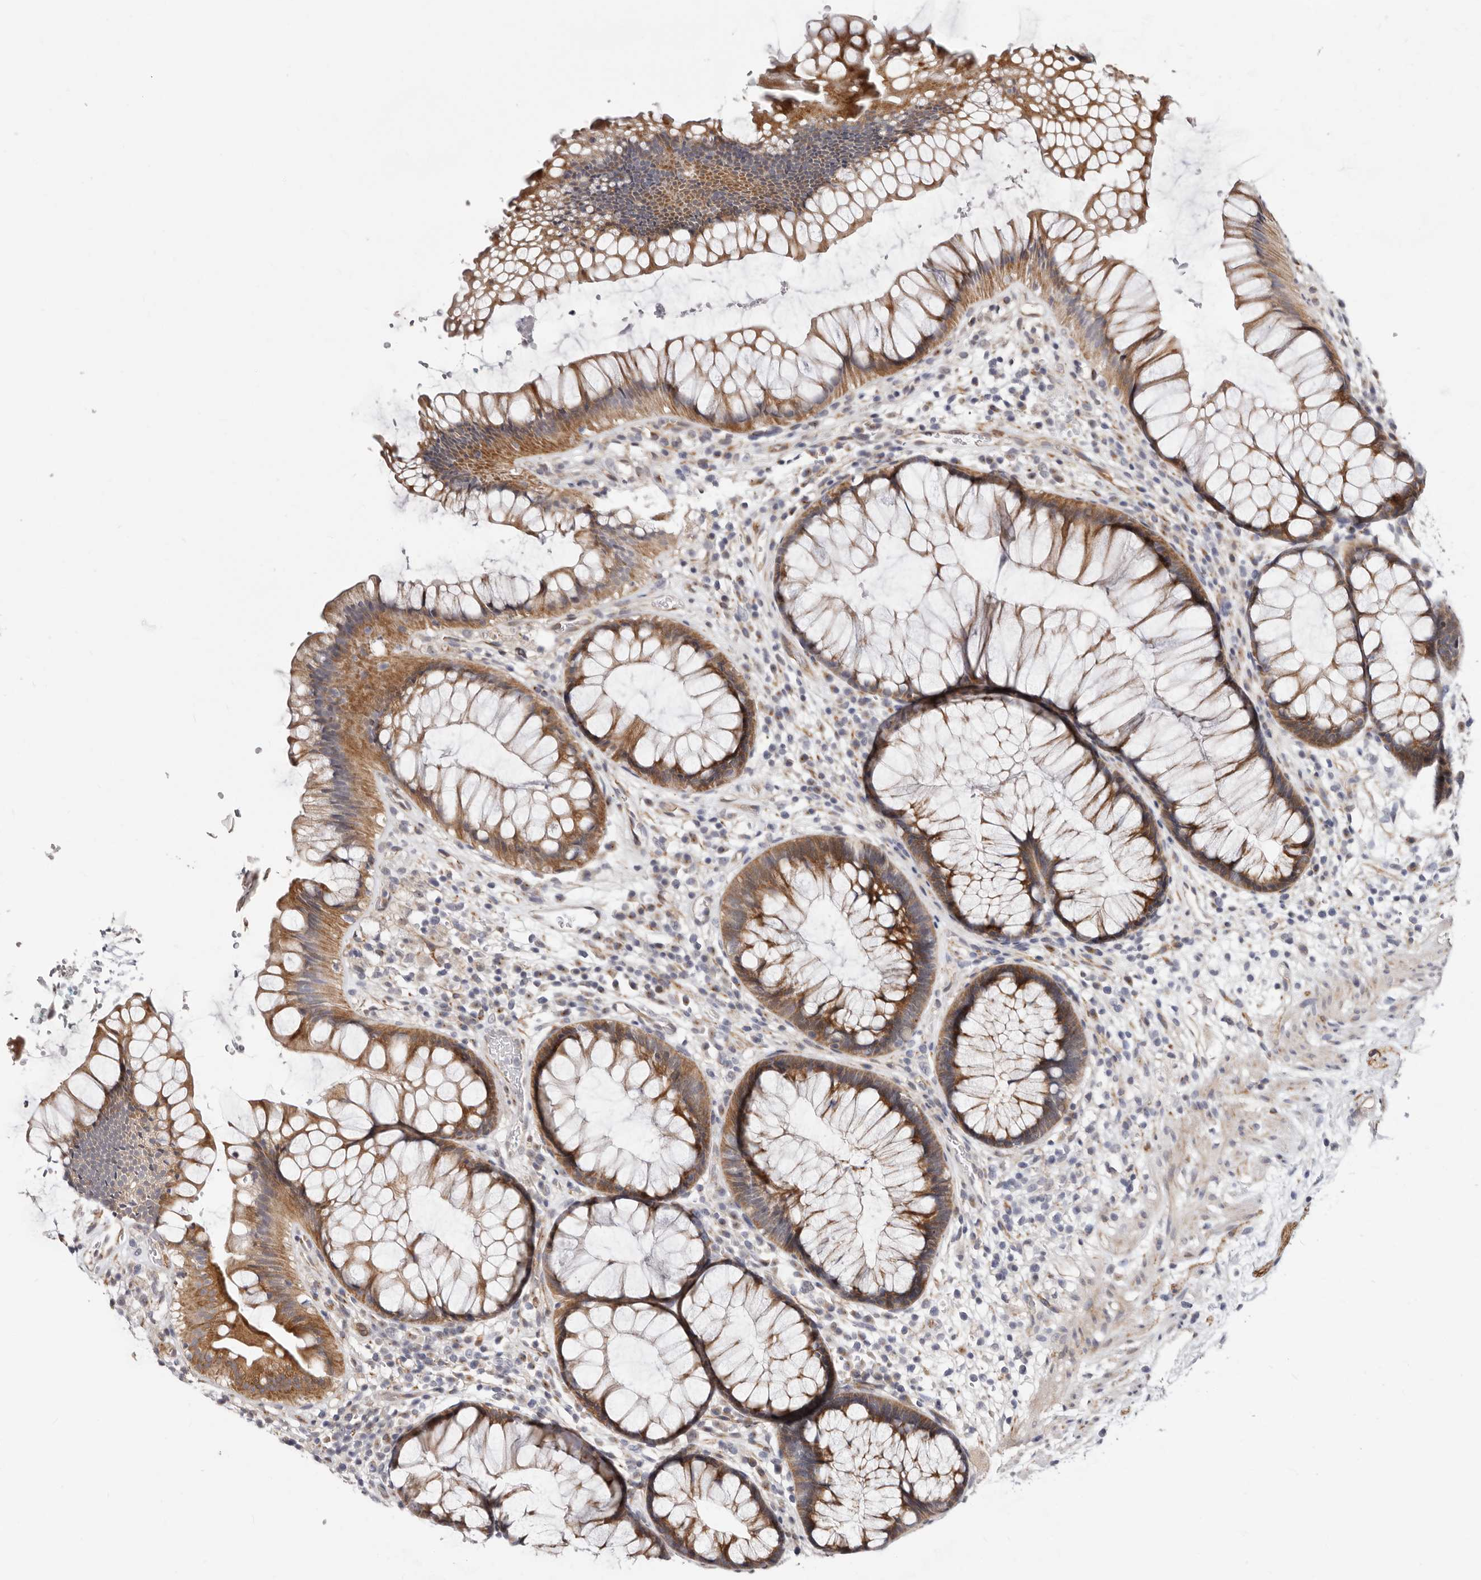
{"staining": {"intensity": "moderate", "quantity": ">75%", "location": "cytoplasmic/membranous"}, "tissue": "rectum", "cell_type": "Glandular cells", "image_type": "normal", "snomed": [{"axis": "morphology", "description": "Normal tissue, NOS"}, {"axis": "topography", "description": "Rectum"}], "caption": "Benign rectum exhibits moderate cytoplasmic/membranous expression in approximately >75% of glandular cells.", "gene": "KLHL4", "patient": {"sex": "male", "age": 51}}